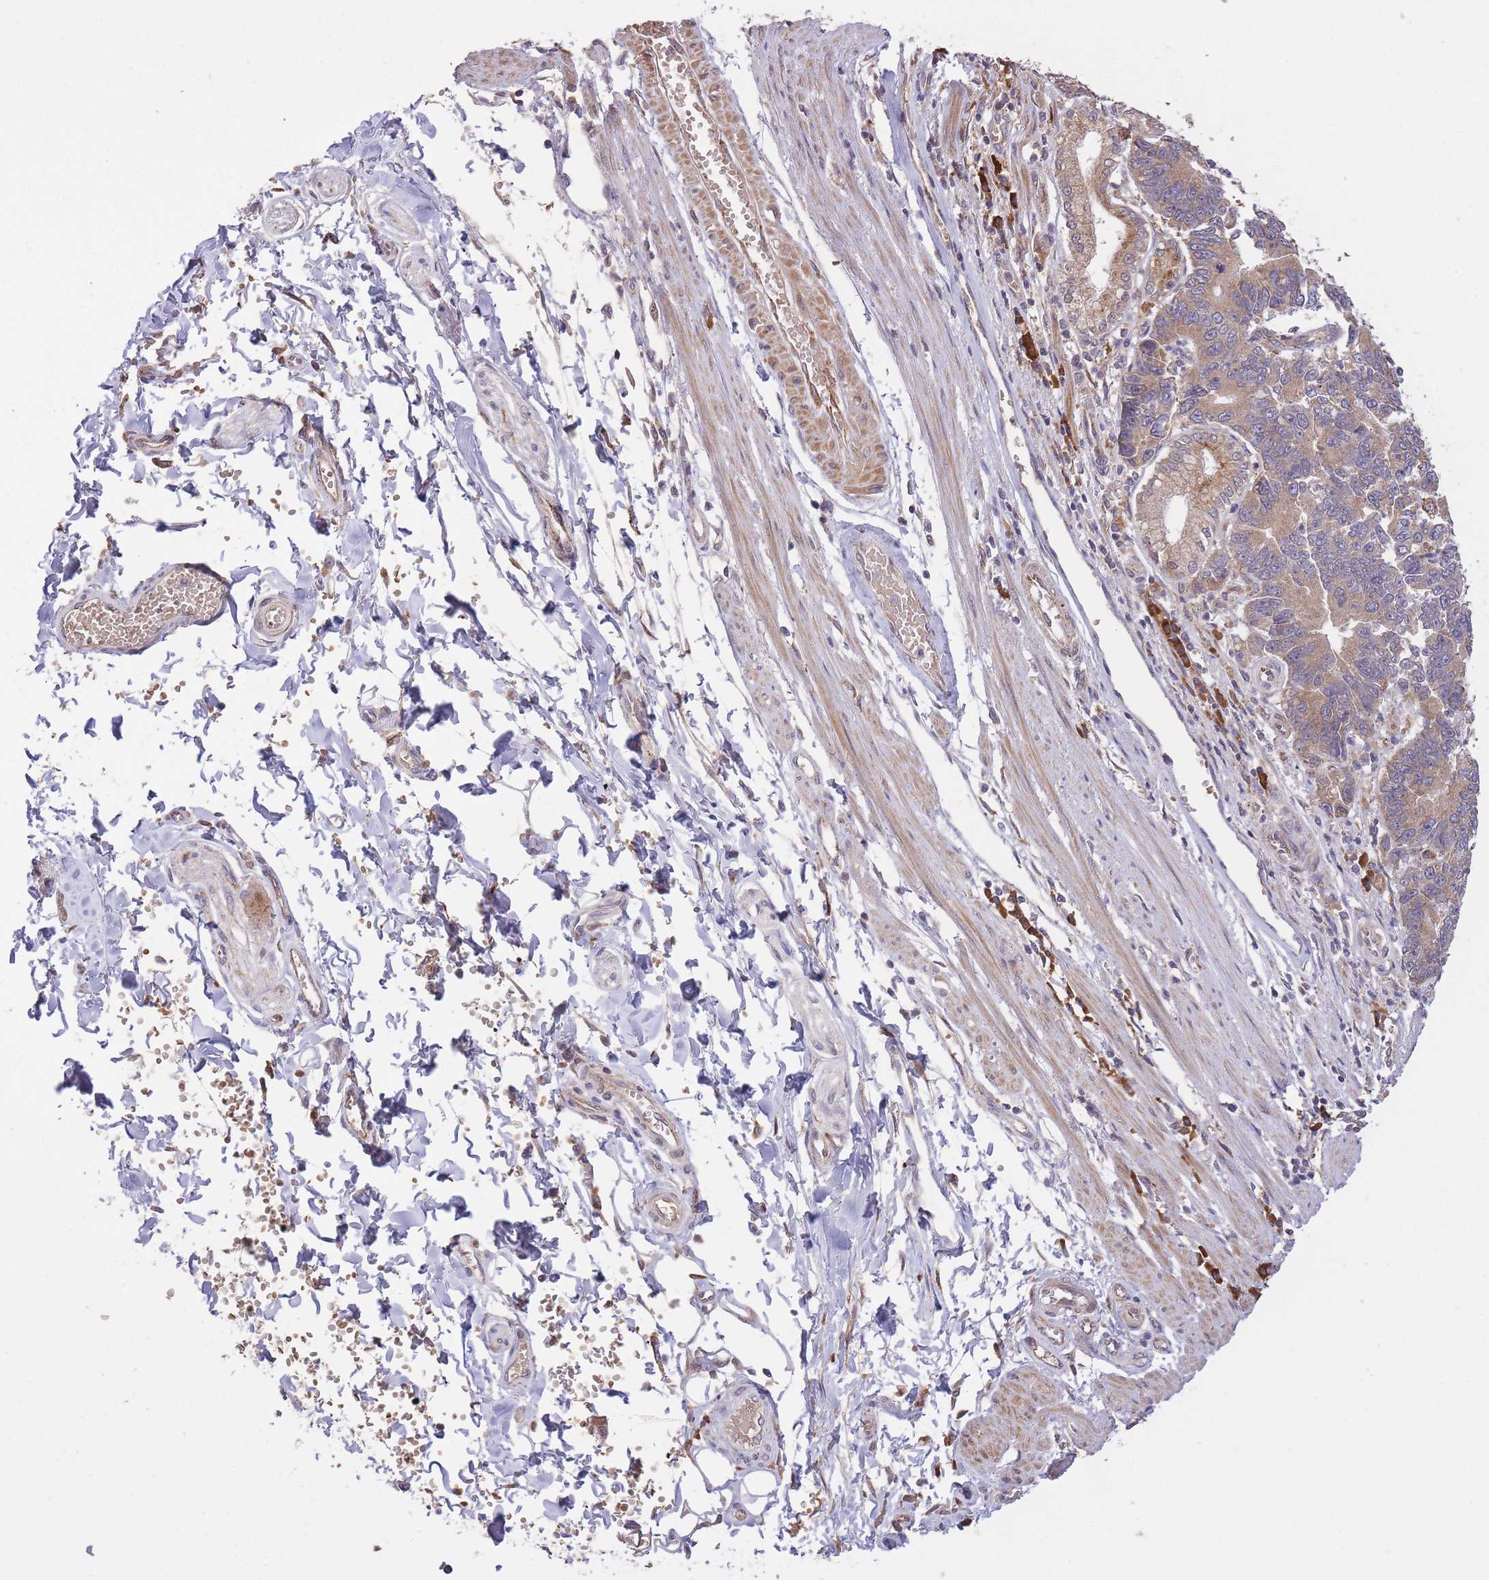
{"staining": {"intensity": "moderate", "quantity": ">75%", "location": "cytoplasmic/membranous"}, "tissue": "stomach cancer", "cell_type": "Tumor cells", "image_type": "cancer", "snomed": [{"axis": "morphology", "description": "Adenocarcinoma, NOS"}, {"axis": "topography", "description": "Stomach"}], "caption": "The histopathology image displays a brown stain indicating the presence of a protein in the cytoplasmic/membranous of tumor cells in adenocarcinoma (stomach).", "gene": "POLR3F", "patient": {"sex": "male", "age": 59}}